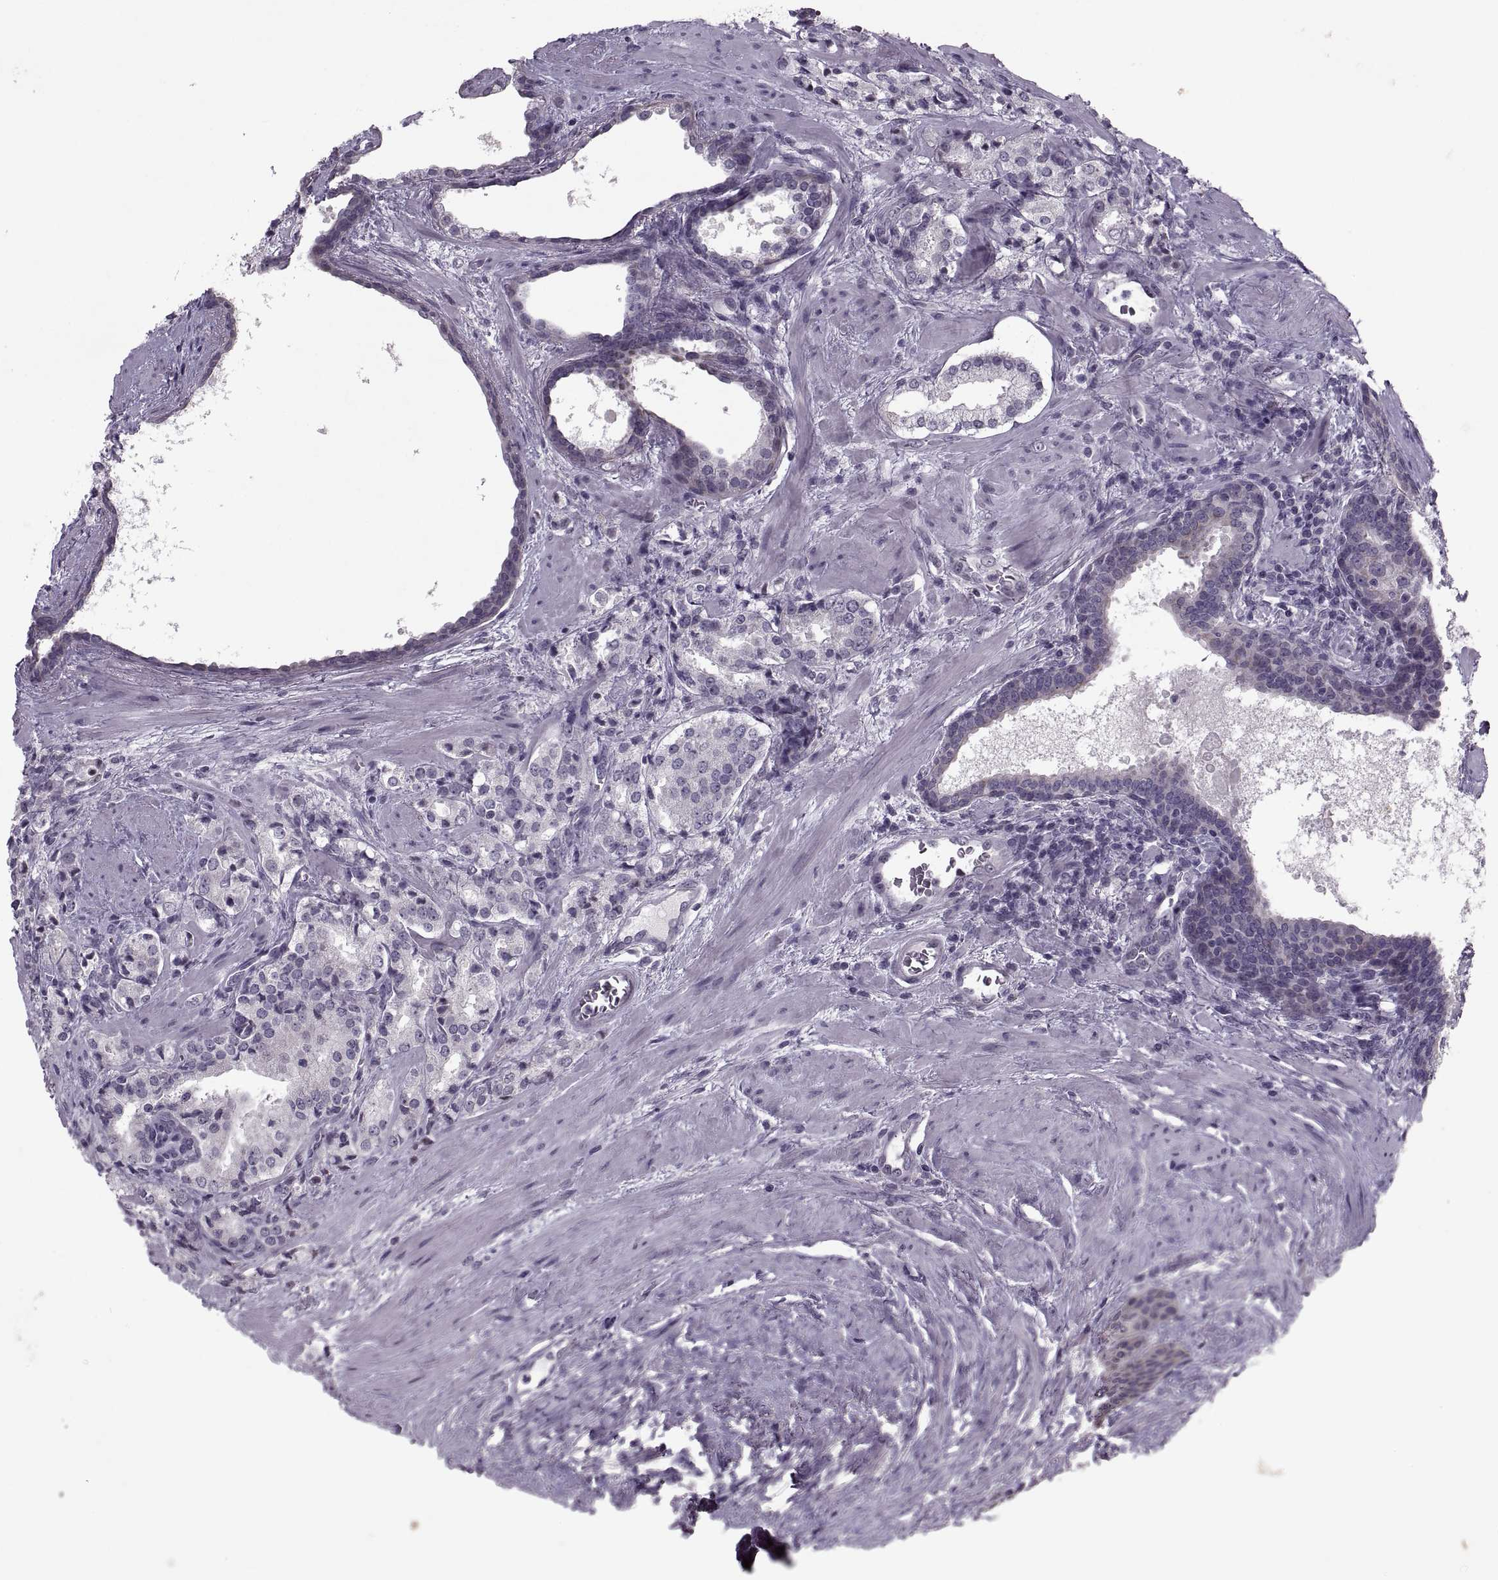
{"staining": {"intensity": "negative", "quantity": "none", "location": "none"}, "tissue": "prostate cancer", "cell_type": "Tumor cells", "image_type": "cancer", "snomed": [{"axis": "morphology", "description": "Adenocarcinoma, Low grade"}, {"axis": "topography", "description": "Prostate"}], "caption": "Tumor cells show no significant protein staining in low-grade adenocarcinoma (prostate).", "gene": "MGAT4D", "patient": {"sex": "male", "age": 56}}